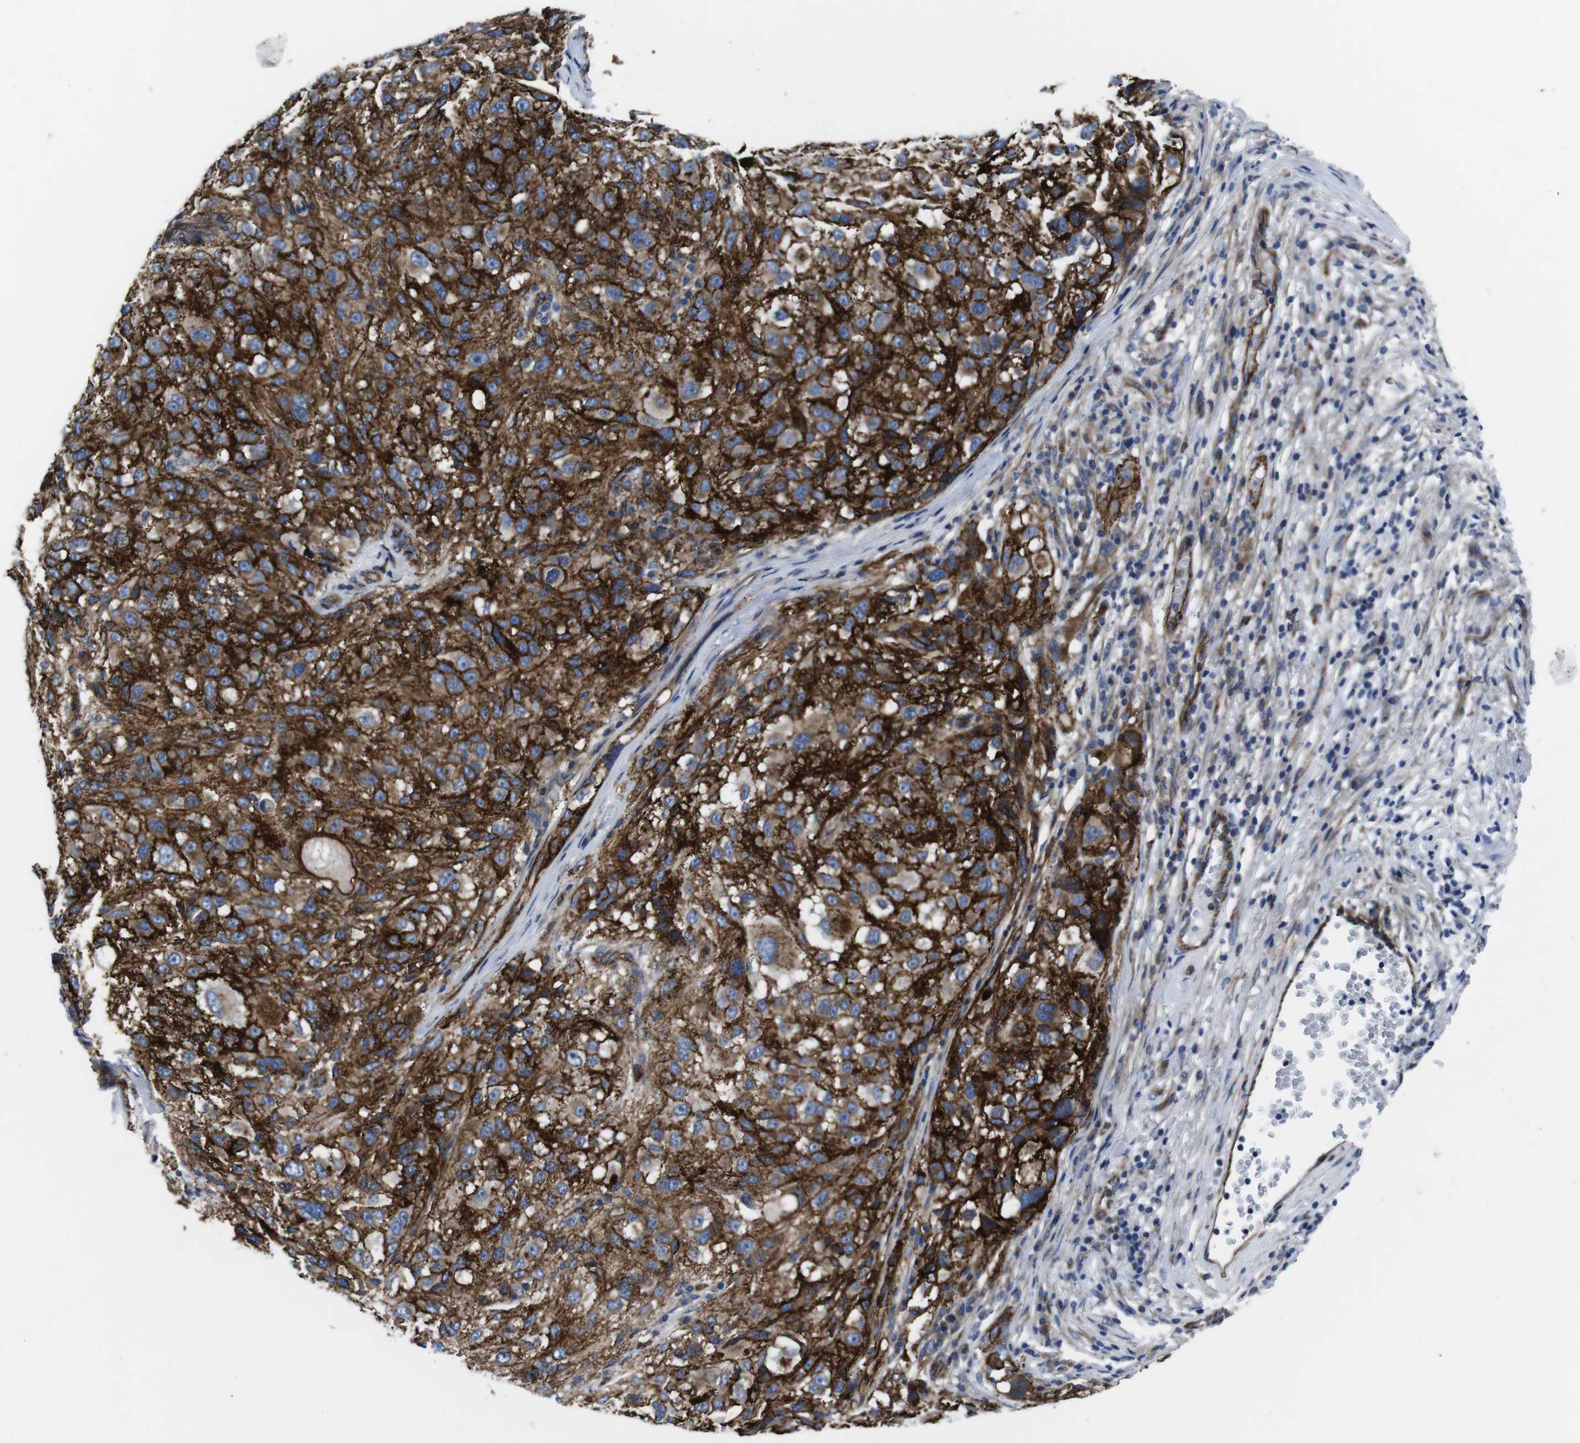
{"staining": {"intensity": "strong", "quantity": ">75%", "location": "cytoplasmic/membranous"}, "tissue": "melanoma", "cell_type": "Tumor cells", "image_type": "cancer", "snomed": [{"axis": "morphology", "description": "Necrosis, NOS"}, {"axis": "morphology", "description": "Malignant melanoma, NOS"}, {"axis": "topography", "description": "Skin"}], "caption": "Melanoma was stained to show a protein in brown. There is high levels of strong cytoplasmic/membranous staining in about >75% of tumor cells.", "gene": "NUMB", "patient": {"sex": "female", "age": 87}}